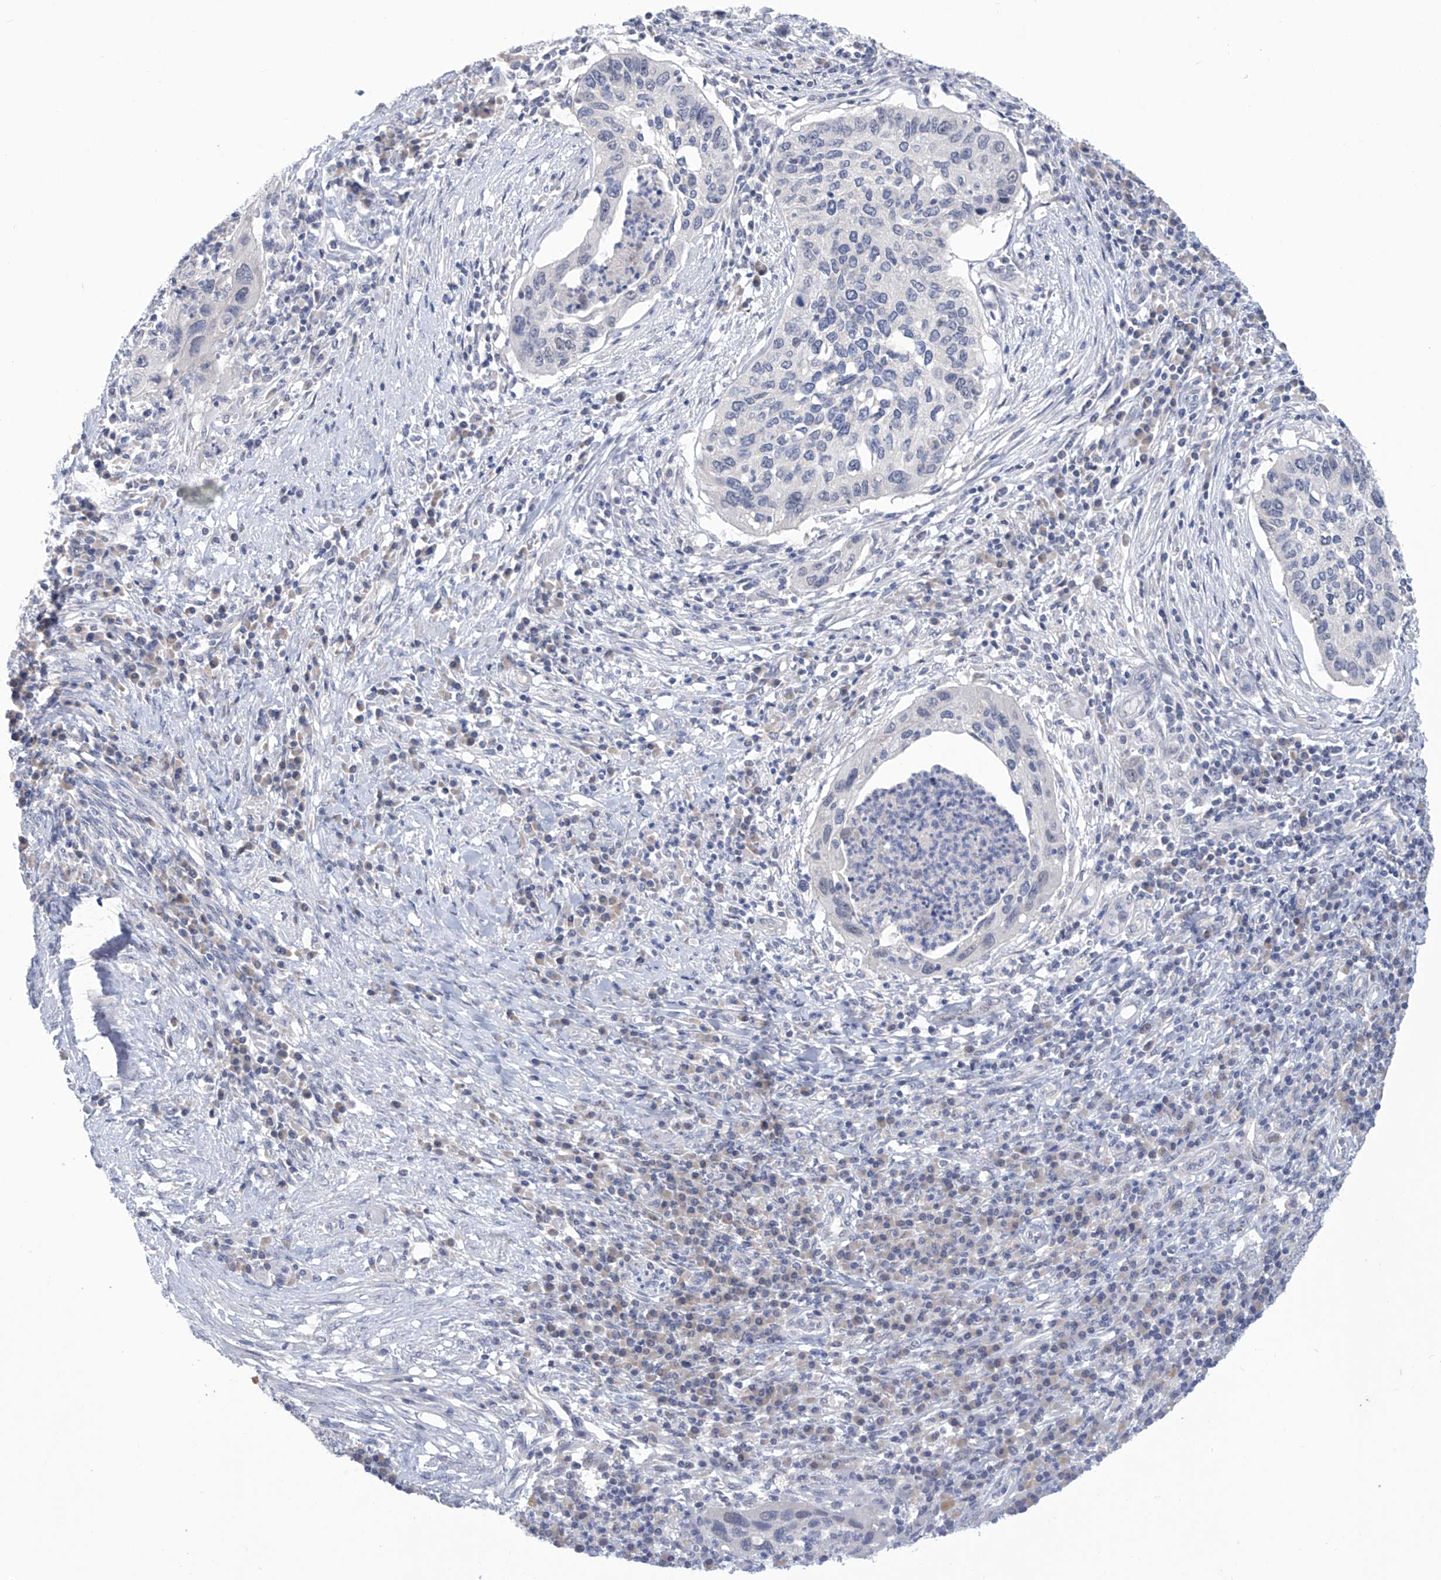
{"staining": {"intensity": "negative", "quantity": "none", "location": "none"}, "tissue": "cervical cancer", "cell_type": "Tumor cells", "image_type": "cancer", "snomed": [{"axis": "morphology", "description": "Squamous cell carcinoma, NOS"}, {"axis": "topography", "description": "Cervix"}], "caption": "The immunohistochemistry (IHC) micrograph has no significant positivity in tumor cells of cervical squamous cell carcinoma tissue.", "gene": "IBA57", "patient": {"sex": "female", "age": 38}}